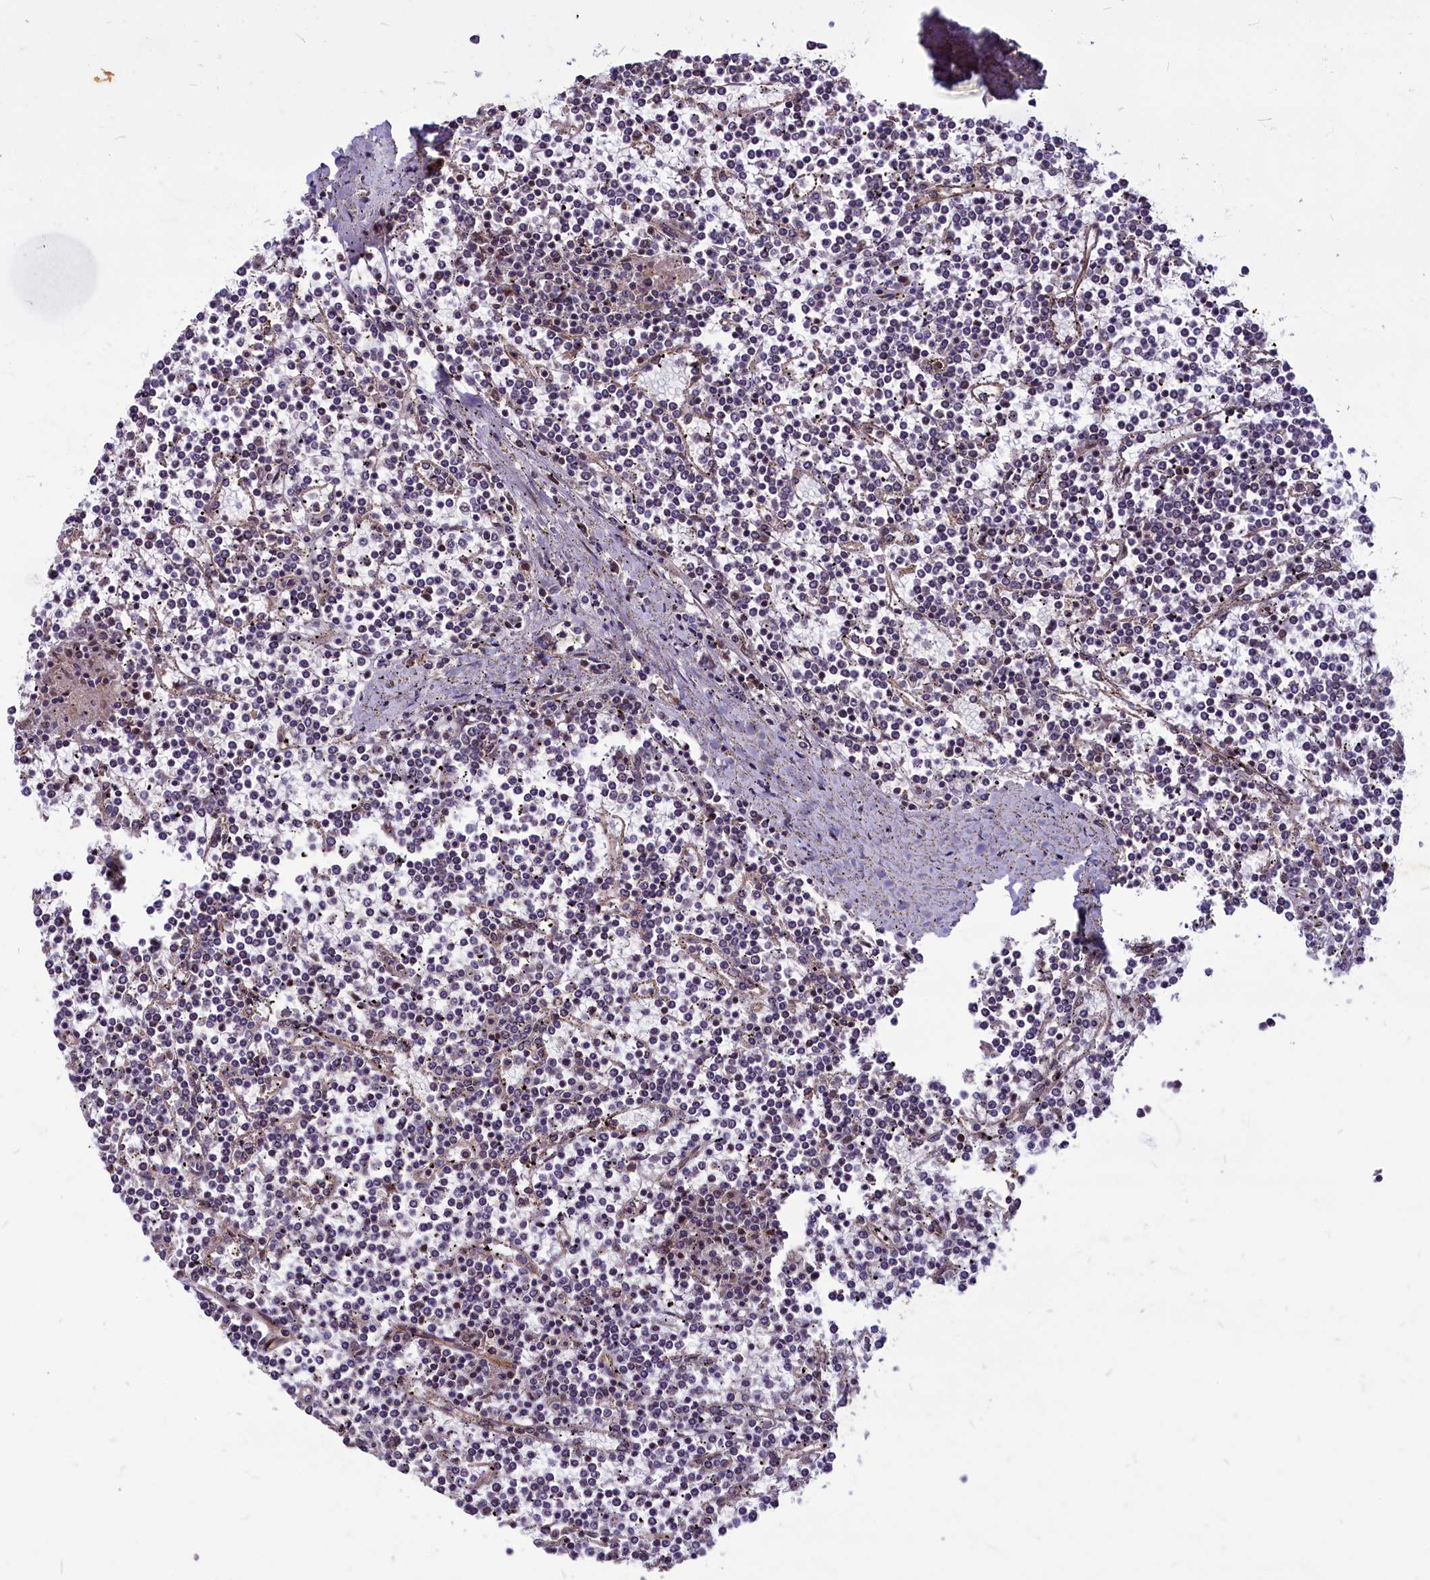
{"staining": {"intensity": "negative", "quantity": "none", "location": "none"}, "tissue": "lymphoma", "cell_type": "Tumor cells", "image_type": "cancer", "snomed": [{"axis": "morphology", "description": "Malignant lymphoma, non-Hodgkin's type, Low grade"}, {"axis": "topography", "description": "Spleen"}], "caption": "Protein analysis of malignant lymphoma, non-Hodgkin's type (low-grade) displays no significant staining in tumor cells.", "gene": "MYCBP", "patient": {"sex": "female", "age": 19}}